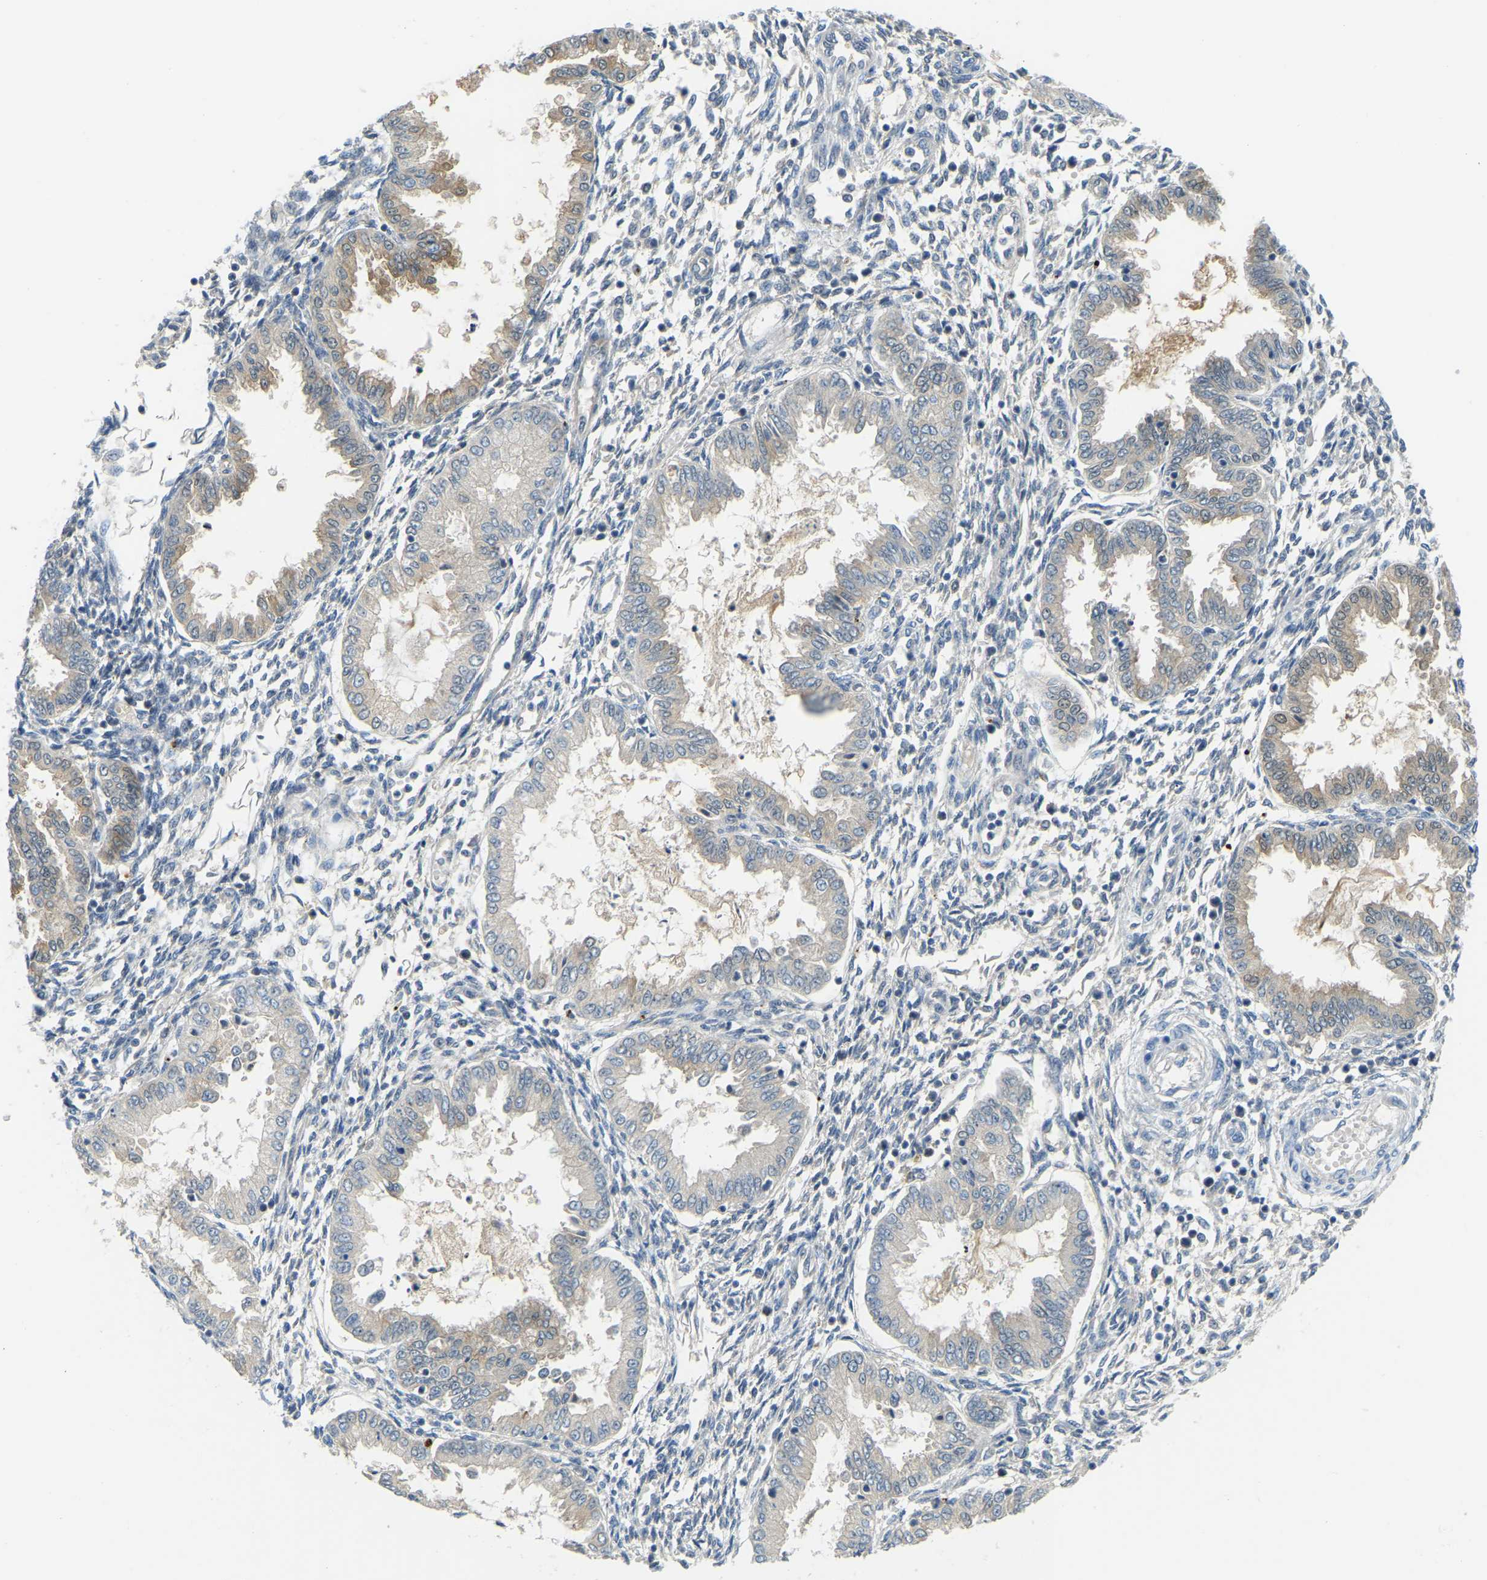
{"staining": {"intensity": "negative", "quantity": "none", "location": "none"}, "tissue": "endometrium", "cell_type": "Cells in endometrial stroma", "image_type": "normal", "snomed": [{"axis": "morphology", "description": "Normal tissue, NOS"}, {"axis": "topography", "description": "Endometrium"}], "caption": "High magnification brightfield microscopy of benign endometrium stained with DAB (brown) and counterstained with hematoxylin (blue): cells in endometrial stroma show no significant positivity. The staining was performed using DAB to visualize the protein expression in brown, while the nuclei were stained in blue with hematoxylin (Magnification: 20x).", "gene": "NME8", "patient": {"sex": "female", "age": 33}}